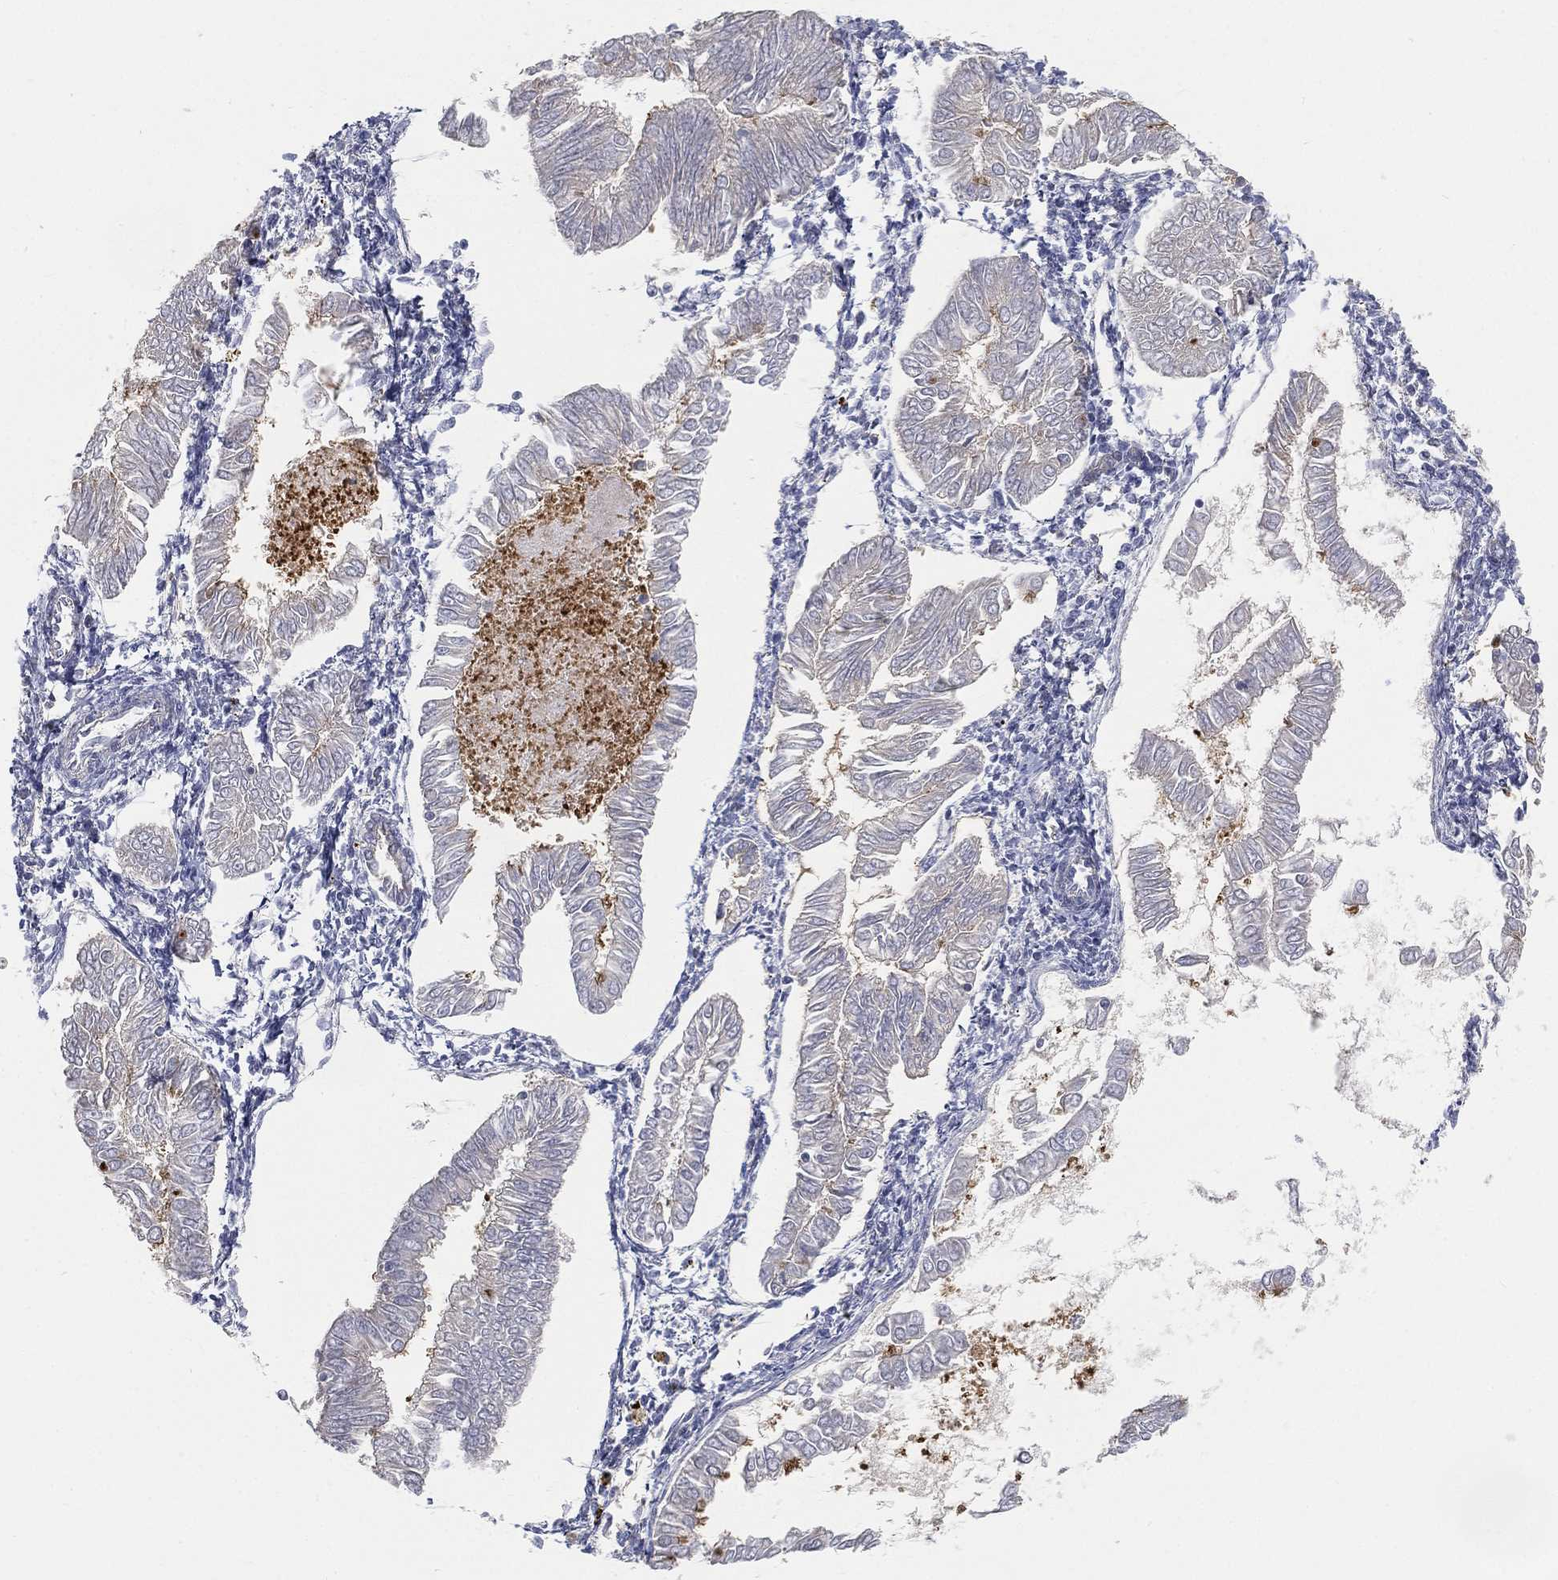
{"staining": {"intensity": "strong", "quantity": "<25%", "location": "cytoplasmic/membranous"}, "tissue": "endometrial cancer", "cell_type": "Tumor cells", "image_type": "cancer", "snomed": [{"axis": "morphology", "description": "Adenocarcinoma, NOS"}, {"axis": "topography", "description": "Endometrium"}], "caption": "Immunohistochemistry of endometrial adenocarcinoma shows medium levels of strong cytoplasmic/membranous expression in approximately <25% of tumor cells.", "gene": "TMEM25", "patient": {"sex": "female", "age": 53}}